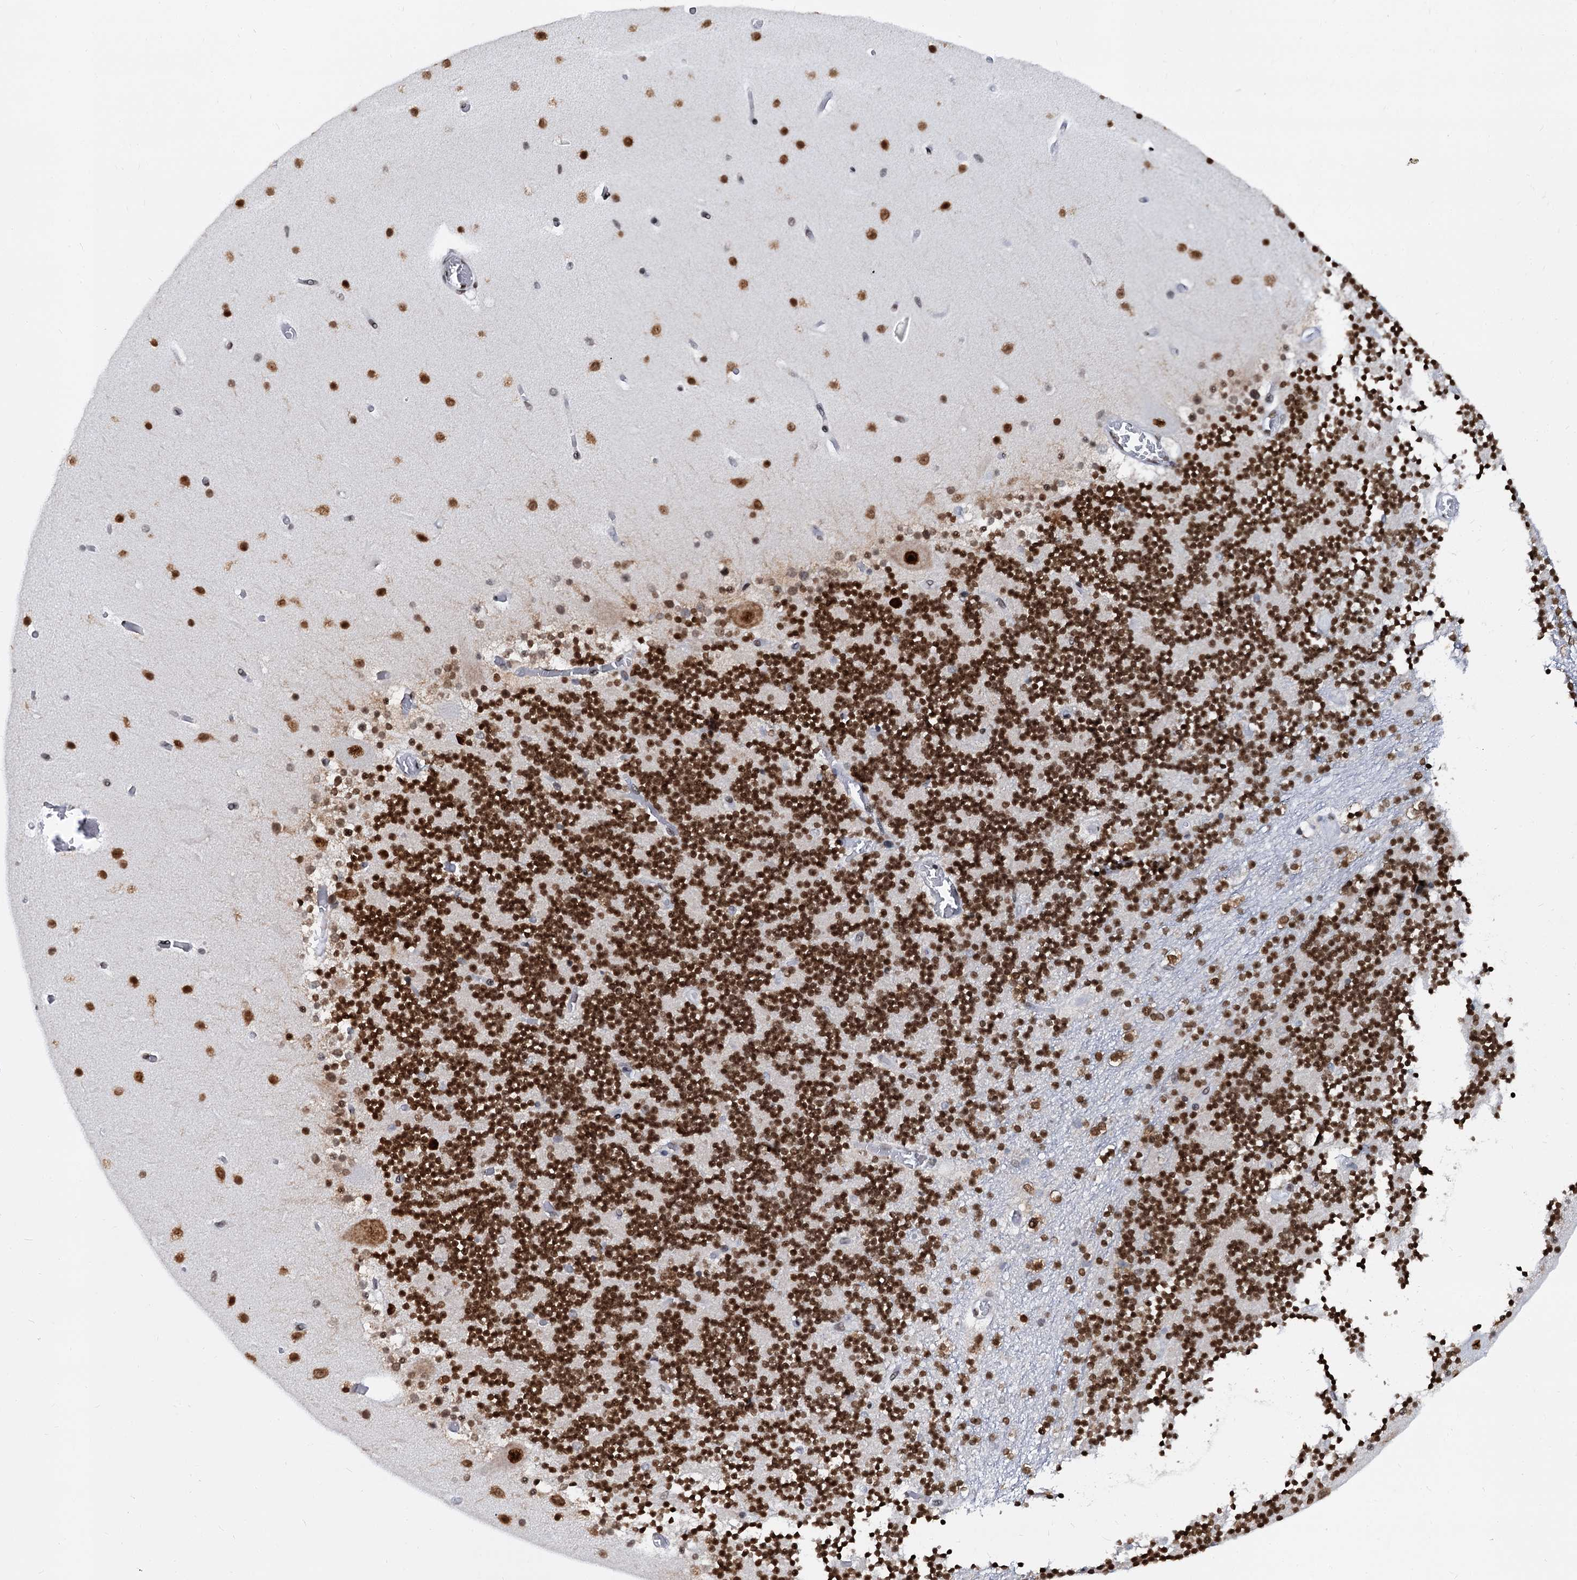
{"staining": {"intensity": "strong", "quantity": ">75%", "location": "nuclear"}, "tissue": "cerebellum", "cell_type": "Cells in granular layer", "image_type": "normal", "snomed": [{"axis": "morphology", "description": "Normal tissue, NOS"}, {"axis": "topography", "description": "Cerebellum"}], "caption": "Immunohistochemical staining of unremarkable cerebellum exhibits high levels of strong nuclear expression in about >75% of cells in granular layer.", "gene": "CMAS", "patient": {"sex": "female", "age": 28}}